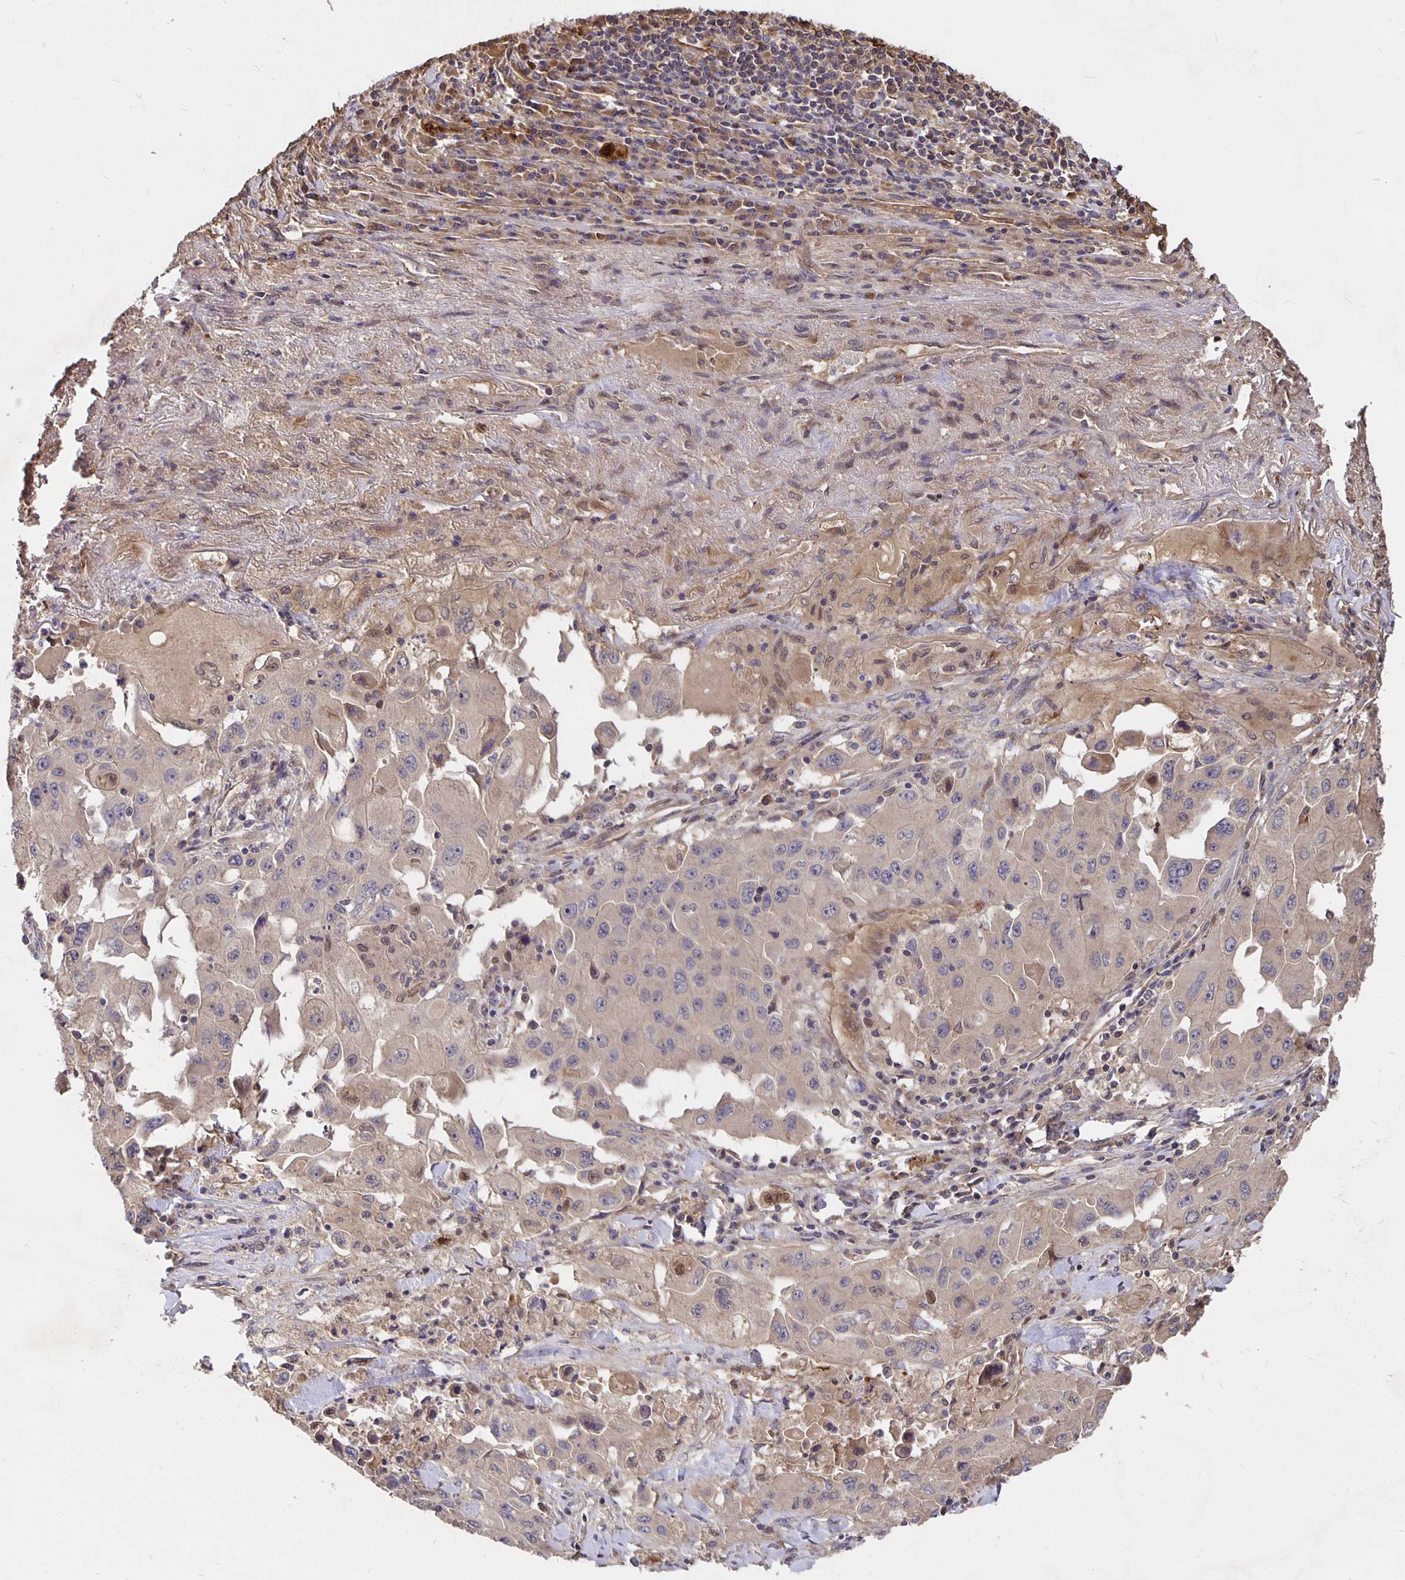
{"staining": {"intensity": "weak", "quantity": "<25%", "location": "cytoplasmic/membranous"}, "tissue": "lung cancer", "cell_type": "Tumor cells", "image_type": "cancer", "snomed": [{"axis": "morphology", "description": "Squamous cell carcinoma, NOS"}, {"axis": "topography", "description": "Lung"}], "caption": "The immunohistochemistry (IHC) micrograph has no significant staining in tumor cells of lung squamous cell carcinoma tissue.", "gene": "NOG", "patient": {"sex": "male", "age": 63}}